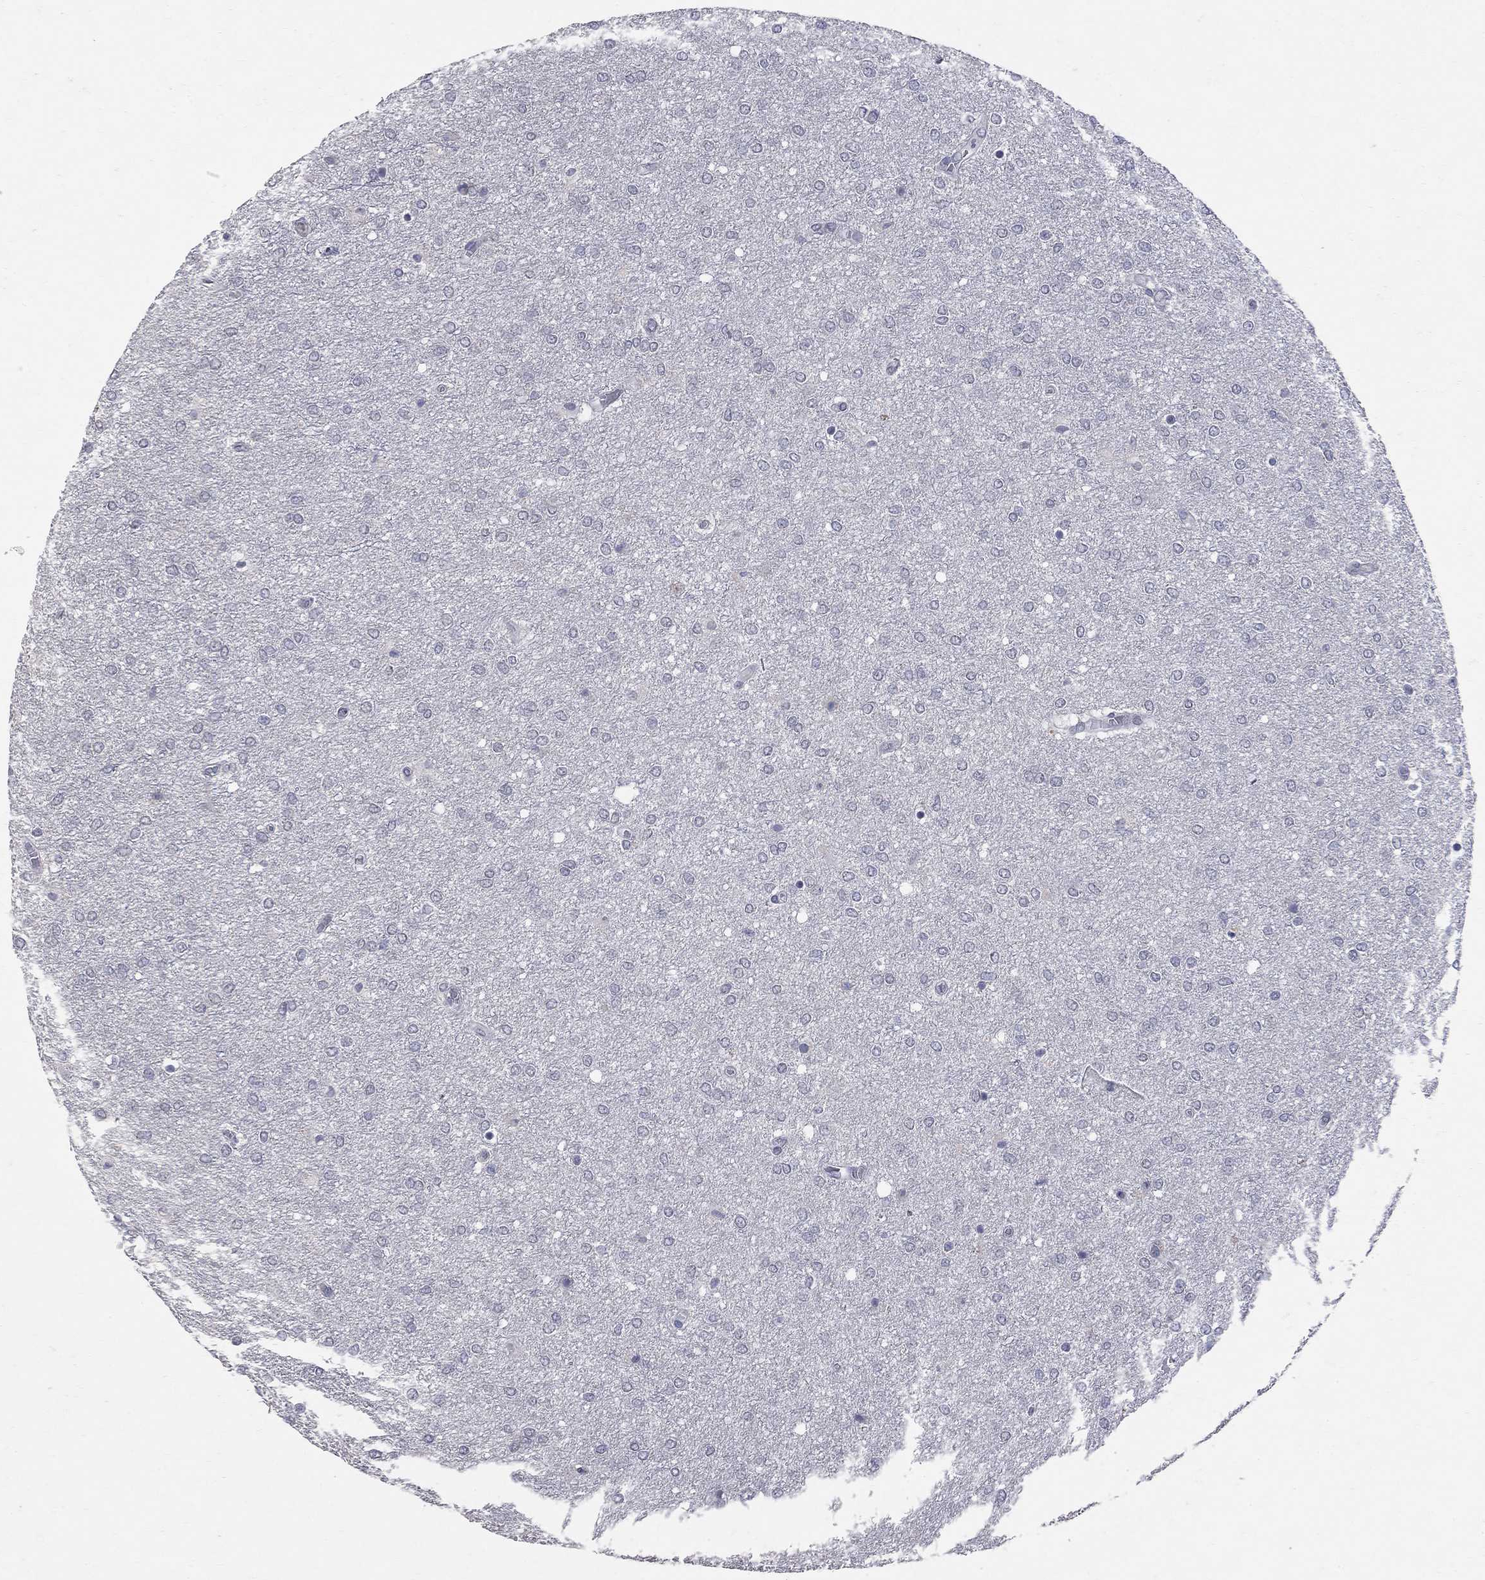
{"staining": {"intensity": "negative", "quantity": "none", "location": "none"}, "tissue": "glioma", "cell_type": "Tumor cells", "image_type": "cancer", "snomed": [{"axis": "morphology", "description": "Glioma, malignant, High grade"}, {"axis": "topography", "description": "Brain"}], "caption": "An image of human glioma is negative for staining in tumor cells.", "gene": "NOS2", "patient": {"sex": "female", "age": 61}}